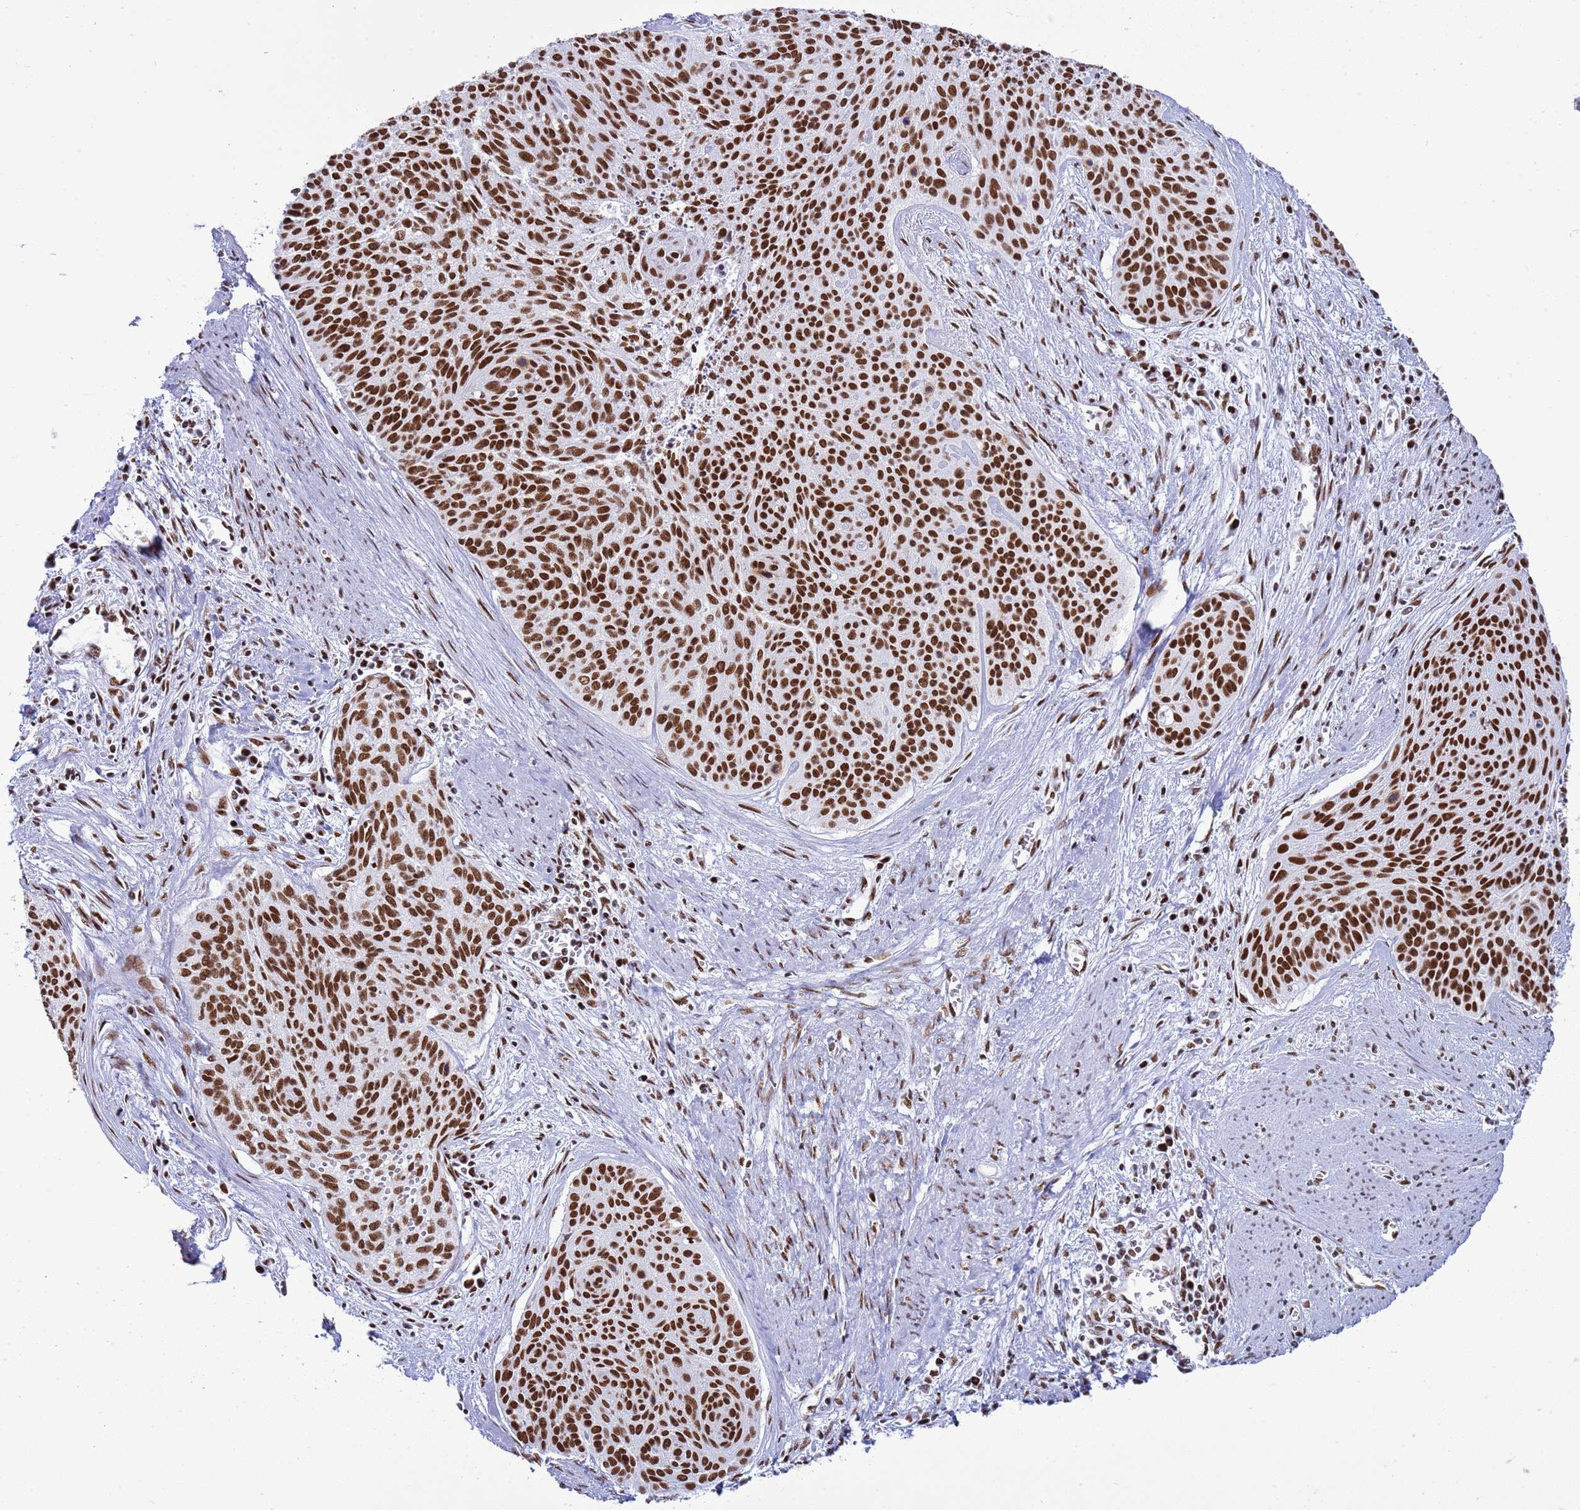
{"staining": {"intensity": "moderate", "quantity": ">75%", "location": "nuclear"}, "tissue": "cervical cancer", "cell_type": "Tumor cells", "image_type": "cancer", "snomed": [{"axis": "morphology", "description": "Squamous cell carcinoma, NOS"}, {"axis": "topography", "description": "Cervix"}], "caption": "Protein staining demonstrates moderate nuclear expression in approximately >75% of tumor cells in squamous cell carcinoma (cervical).", "gene": "RALY", "patient": {"sex": "female", "age": 55}}